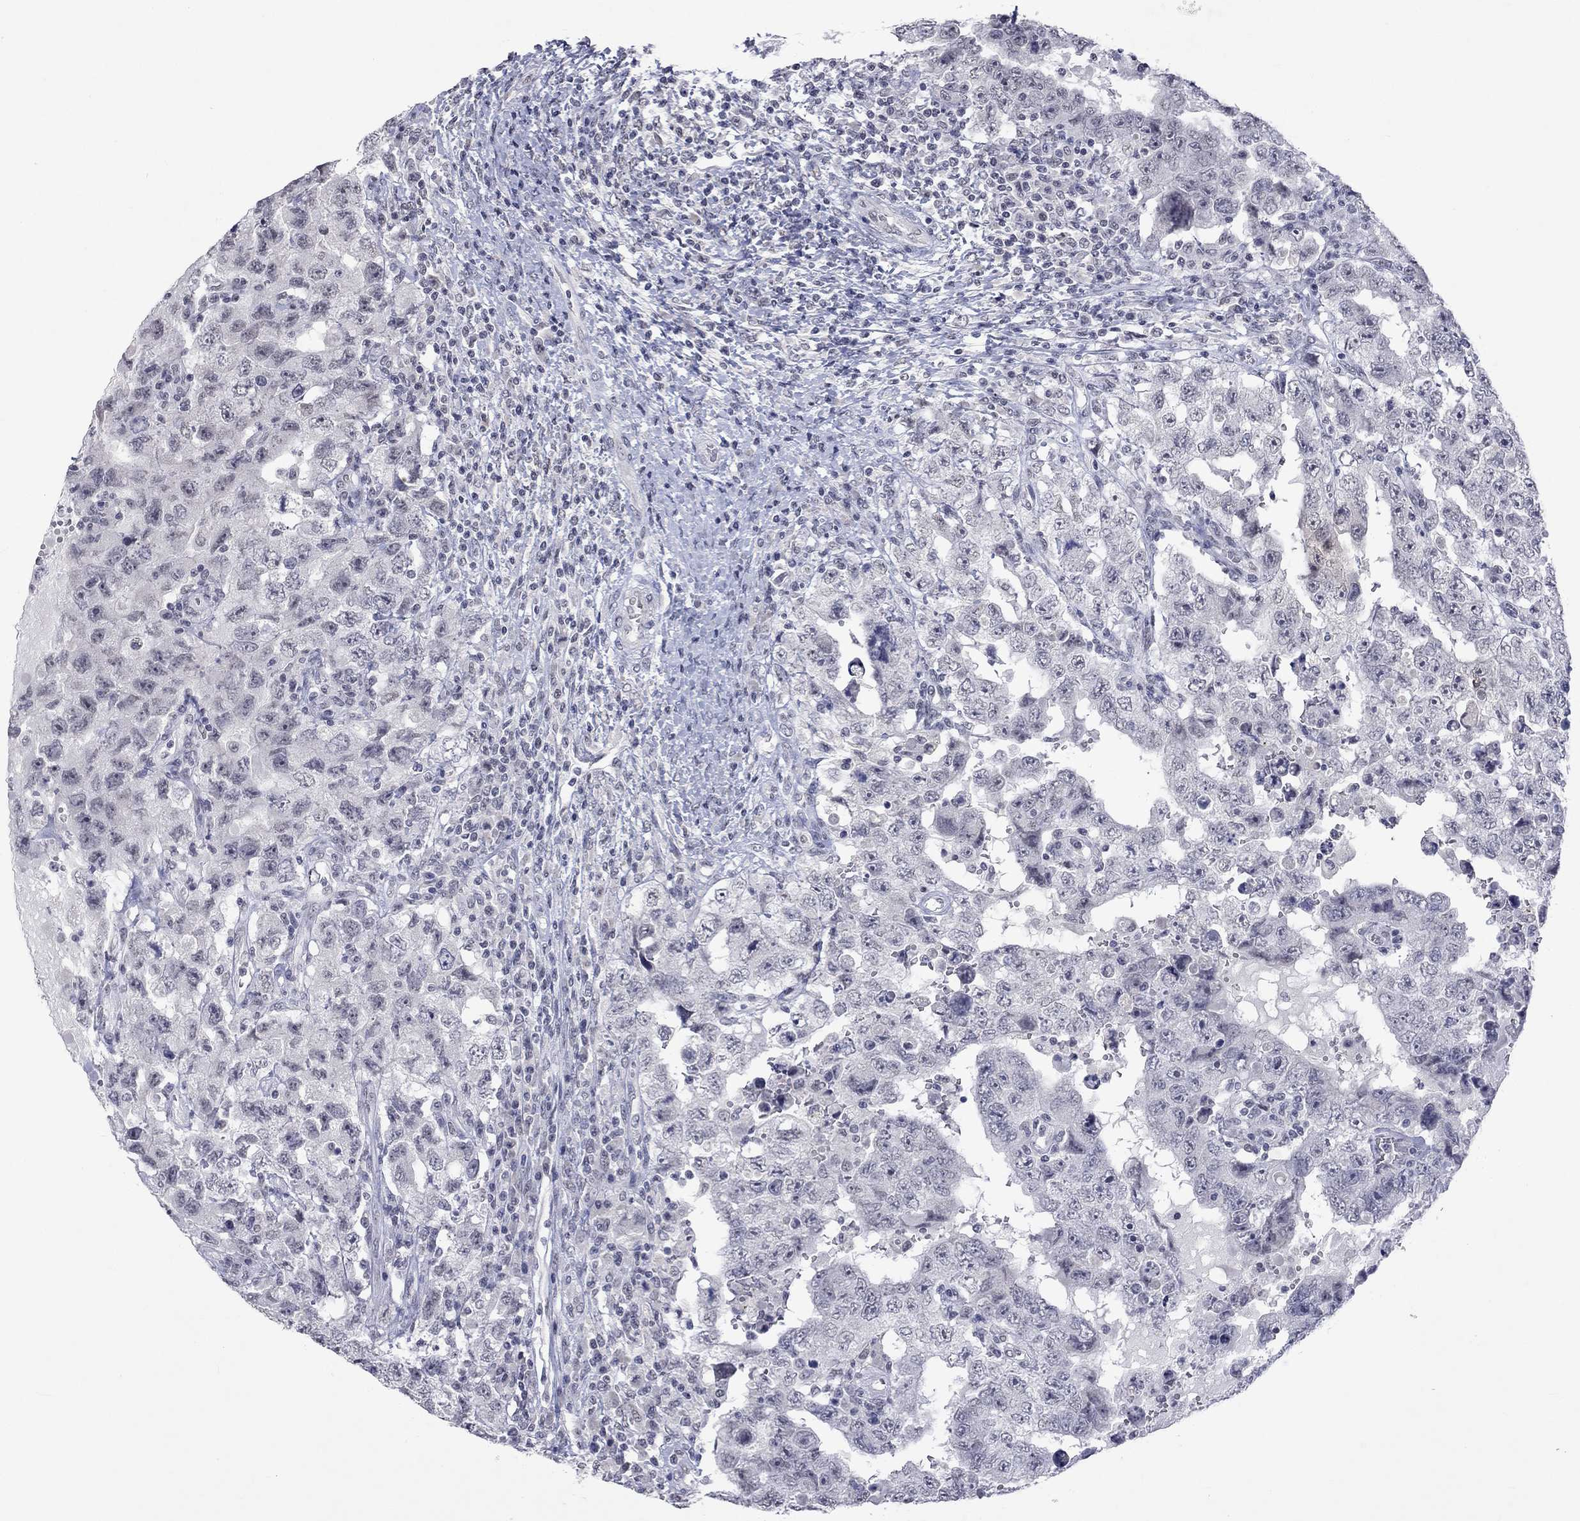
{"staining": {"intensity": "negative", "quantity": "none", "location": "none"}, "tissue": "testis cancer", "cell_type": "Tumor cells", "image_type": "cancer", "snomed": [{"axis": "morphology", "description": "Carcinoma, Embryonal, NOS"}, {"axis": "topography", "description": "Testis"}], "caption": "This is an immunohistochemistry (IHC) photomicrograph of human embryonal carcinoma (testis). There is no expression in tumor cells.", "gene": "TMEM143", "patient": {"sex": "male", "age": 26}}